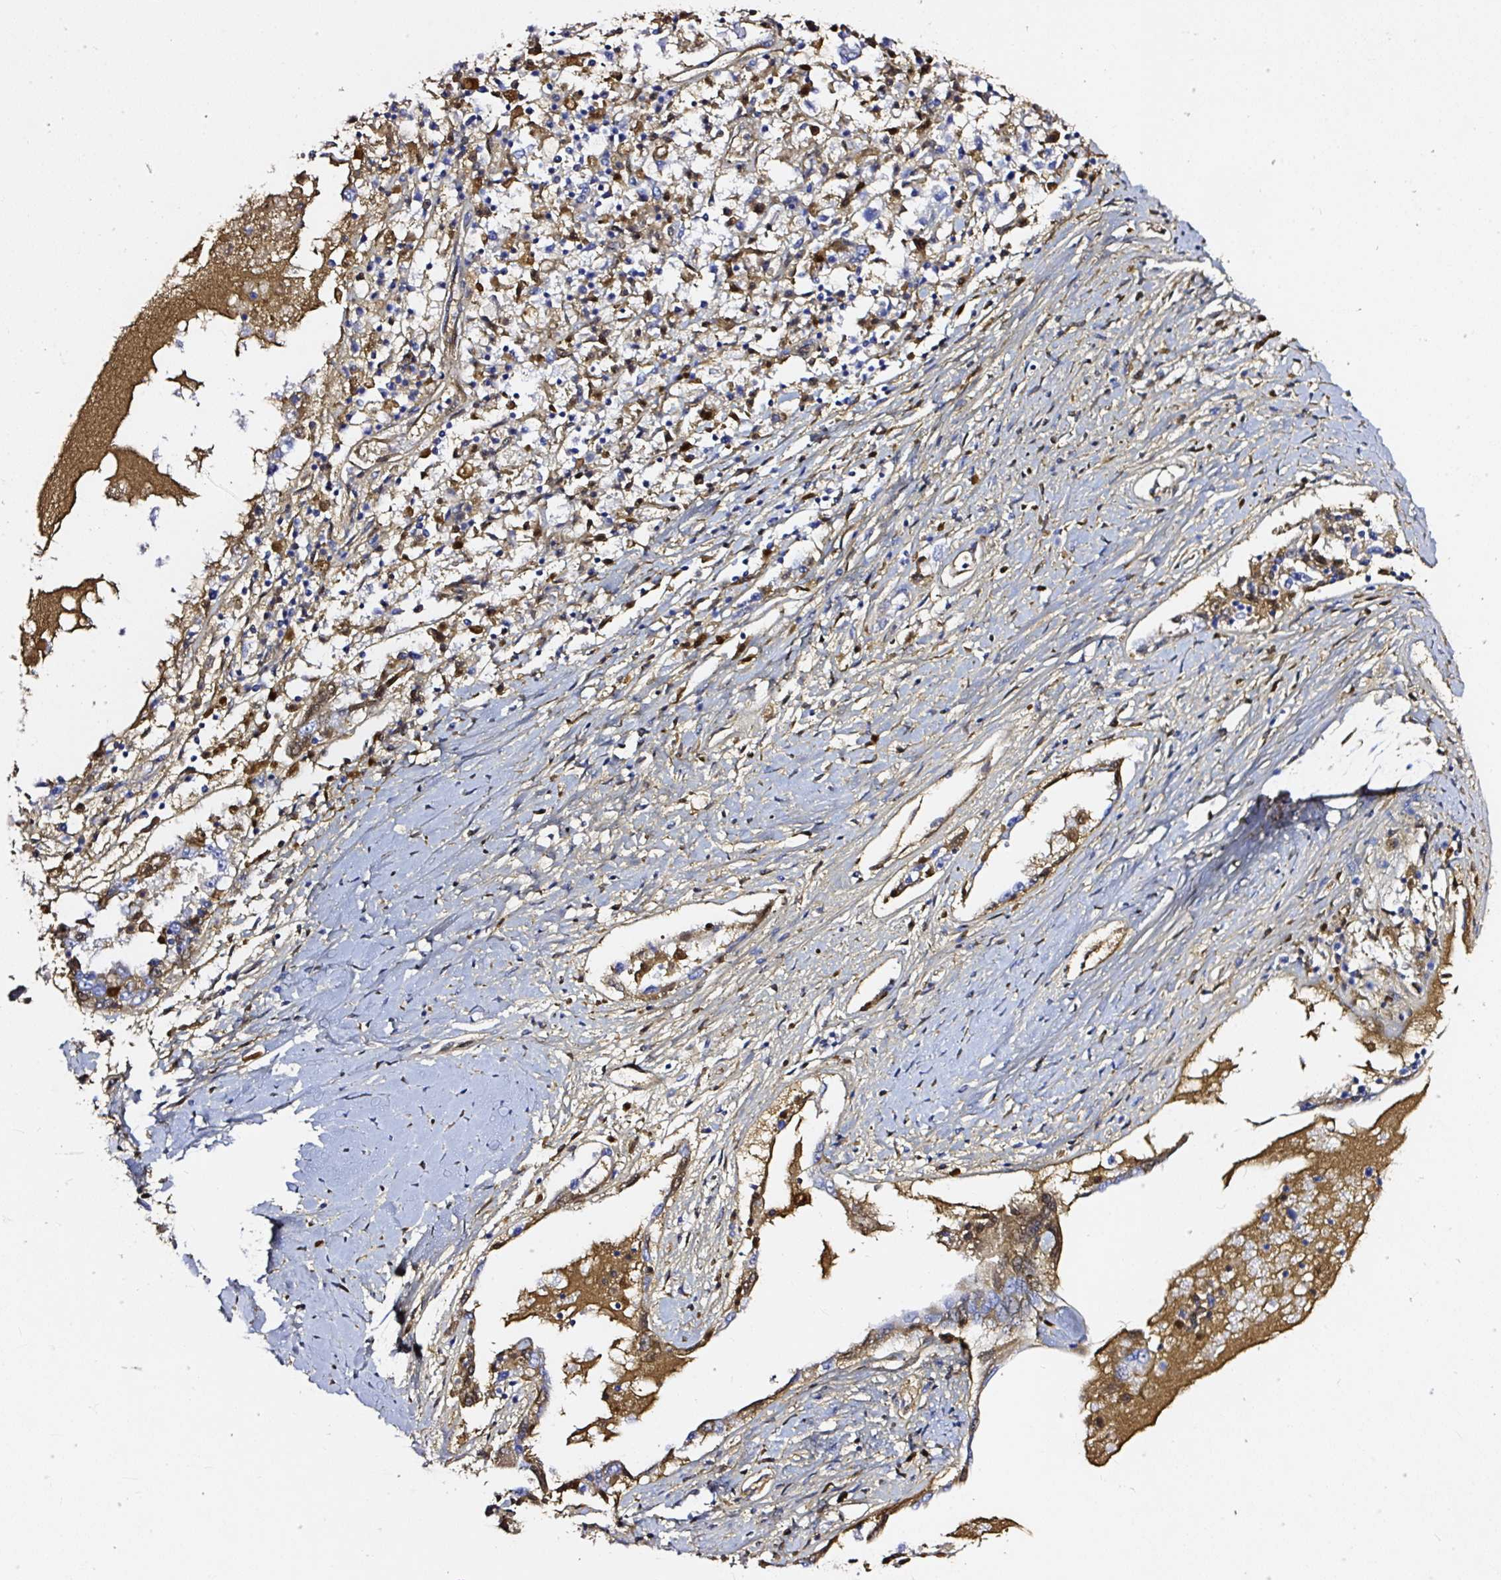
{"staining": {"intensity": "moderate", "quantity": "<25%", "location": "cytoplasmic/membranous"}, "tissue": "ovarian cancer", "cell_type": "Tumor cells", "image_type": "cancer", "snomed": [{"axis": "morphology", "description": "Carcinoma, endometroid"}, {"axis": "topography", "description": "Ovary"}], "caption": "Endometroid carcinoma (ovarian) stained with a brown dye exhibits moderate cytoplasmic/membranous positive positivity in approximately <25% of tumor cells.", "gene": "CLEC3B", "patient": {"sex": "female", "age": 62}}